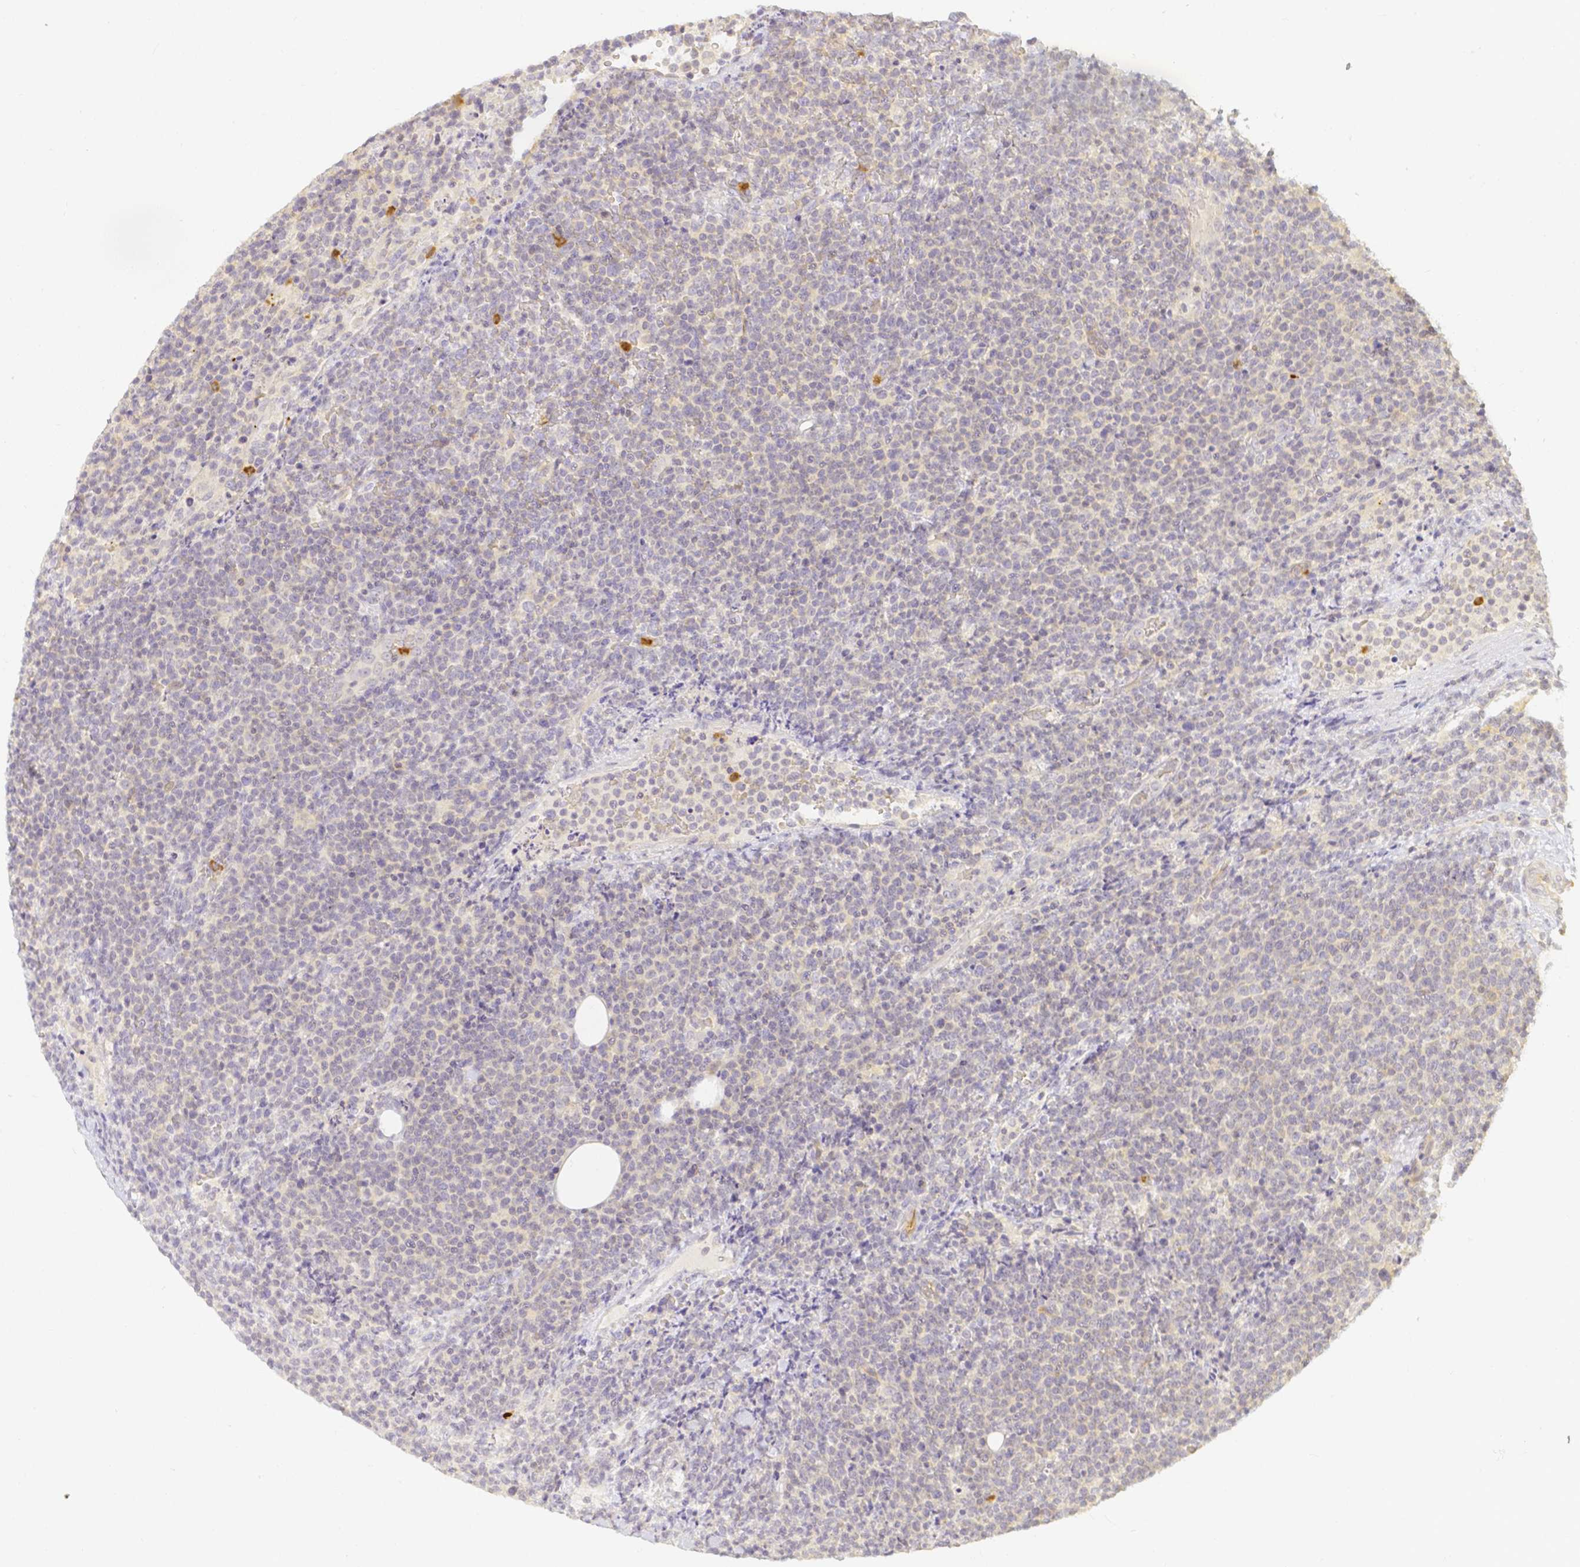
{"staining": {"intensity": "negative", "quantity": "none", "location": "none"}, "tissue": "lymphoma", "cell_type": "Tumor cells", "image_type": "cancer", "snomed": [{"axis": "morphology", "description": "Malignant lymphoma, non-Hodgkin's type, High grade"}, {"axis": "topography", "description": "Lymph node"}], "caption": "Tumor cells are negative for protein expression in human lymphoma. Nuclei are stained in blue.", "gene": "KCNH1", "patient": {"sex": "male", "age": 61}}